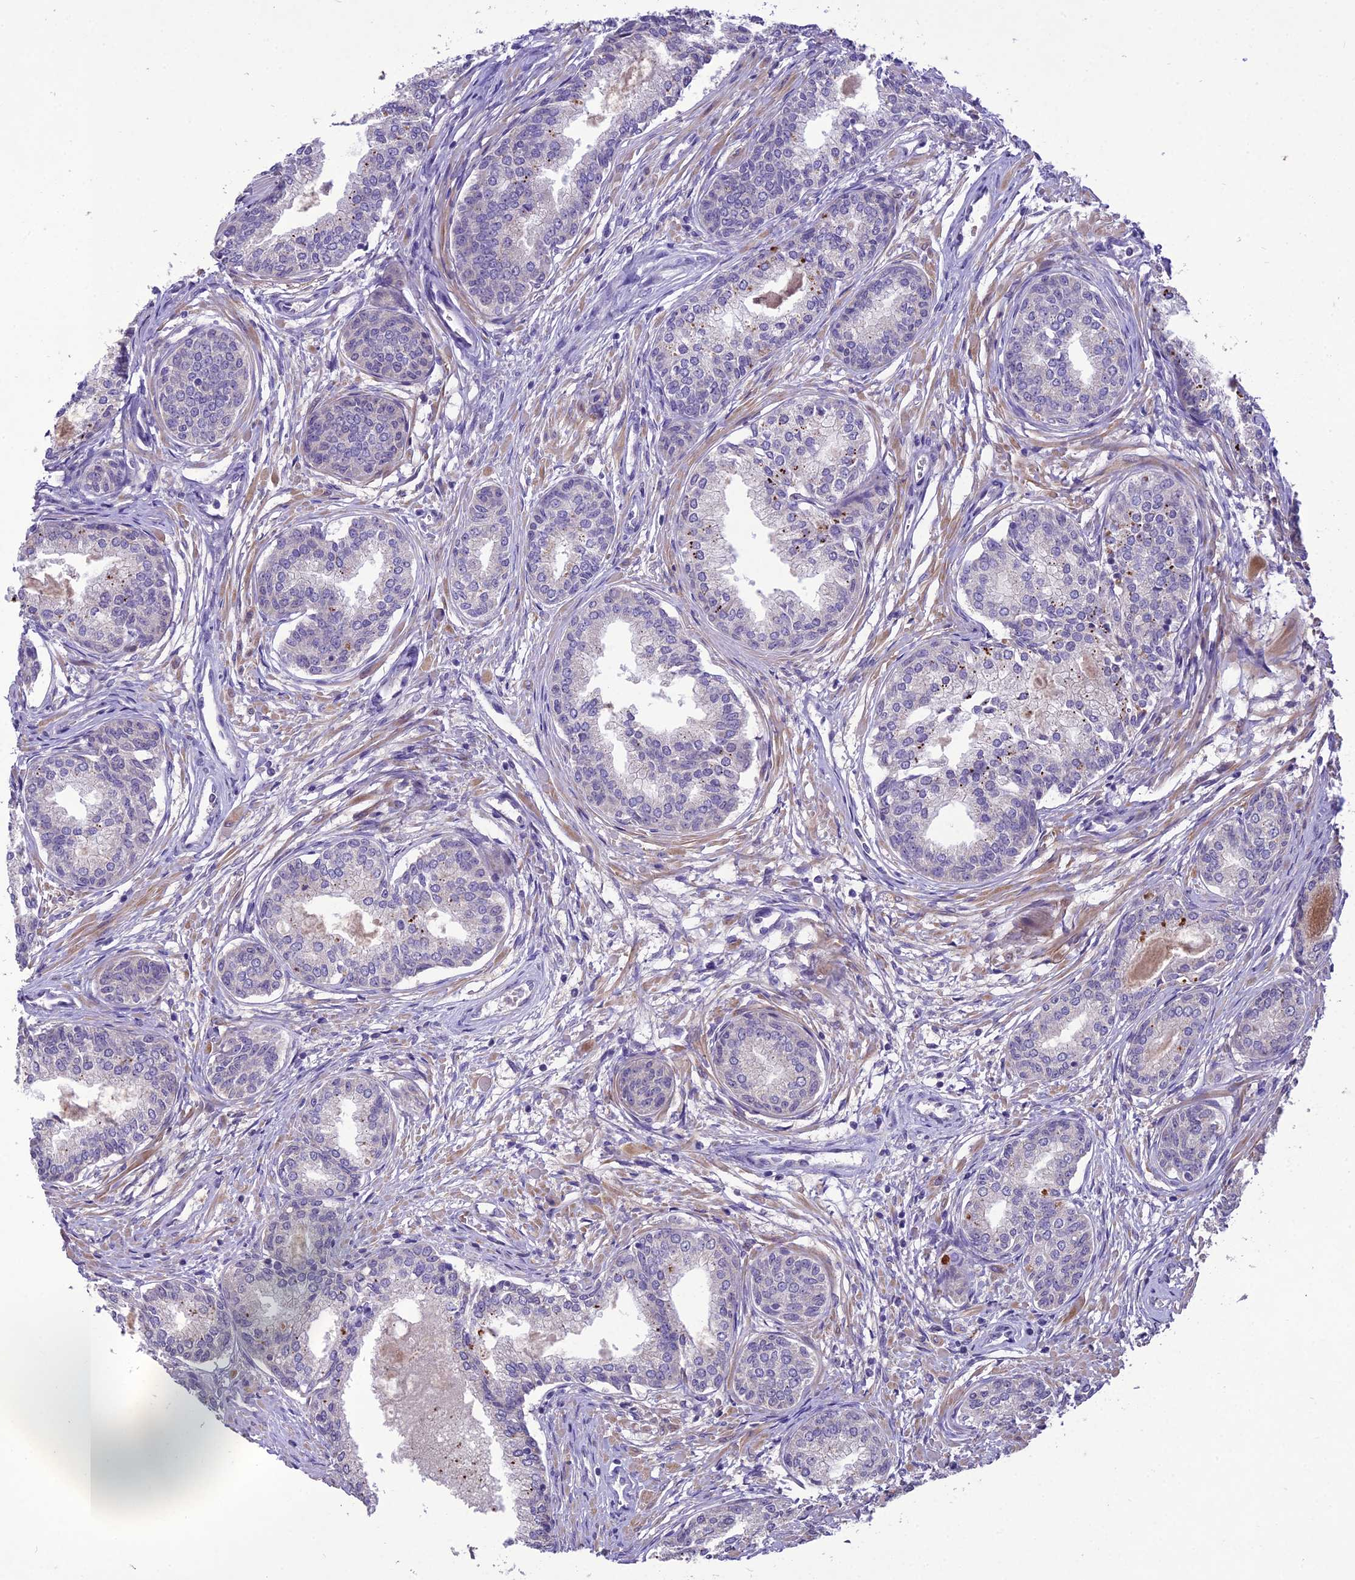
{"staining": {"intensity": "moderate", "quantity": "<25%", "location": "cytoplasmic/membranous"}, "tissue": "prostate cancer", "cell_type": "Tumor cells", "image_type": "cancer", "snomed": [{"axis": "morphology", "description": "Adenocarcinoma, High grade"}, {"axis": "topography", "description": "Prostate"}], "caption": "A brown stain highlights moderate cytoplasmic/membranous expression of a protein in human prostate adenocarcinoma (high-grade) tumor cells.", "gene": "CENPL", "patient": {"sex": "male", "age": 67}}